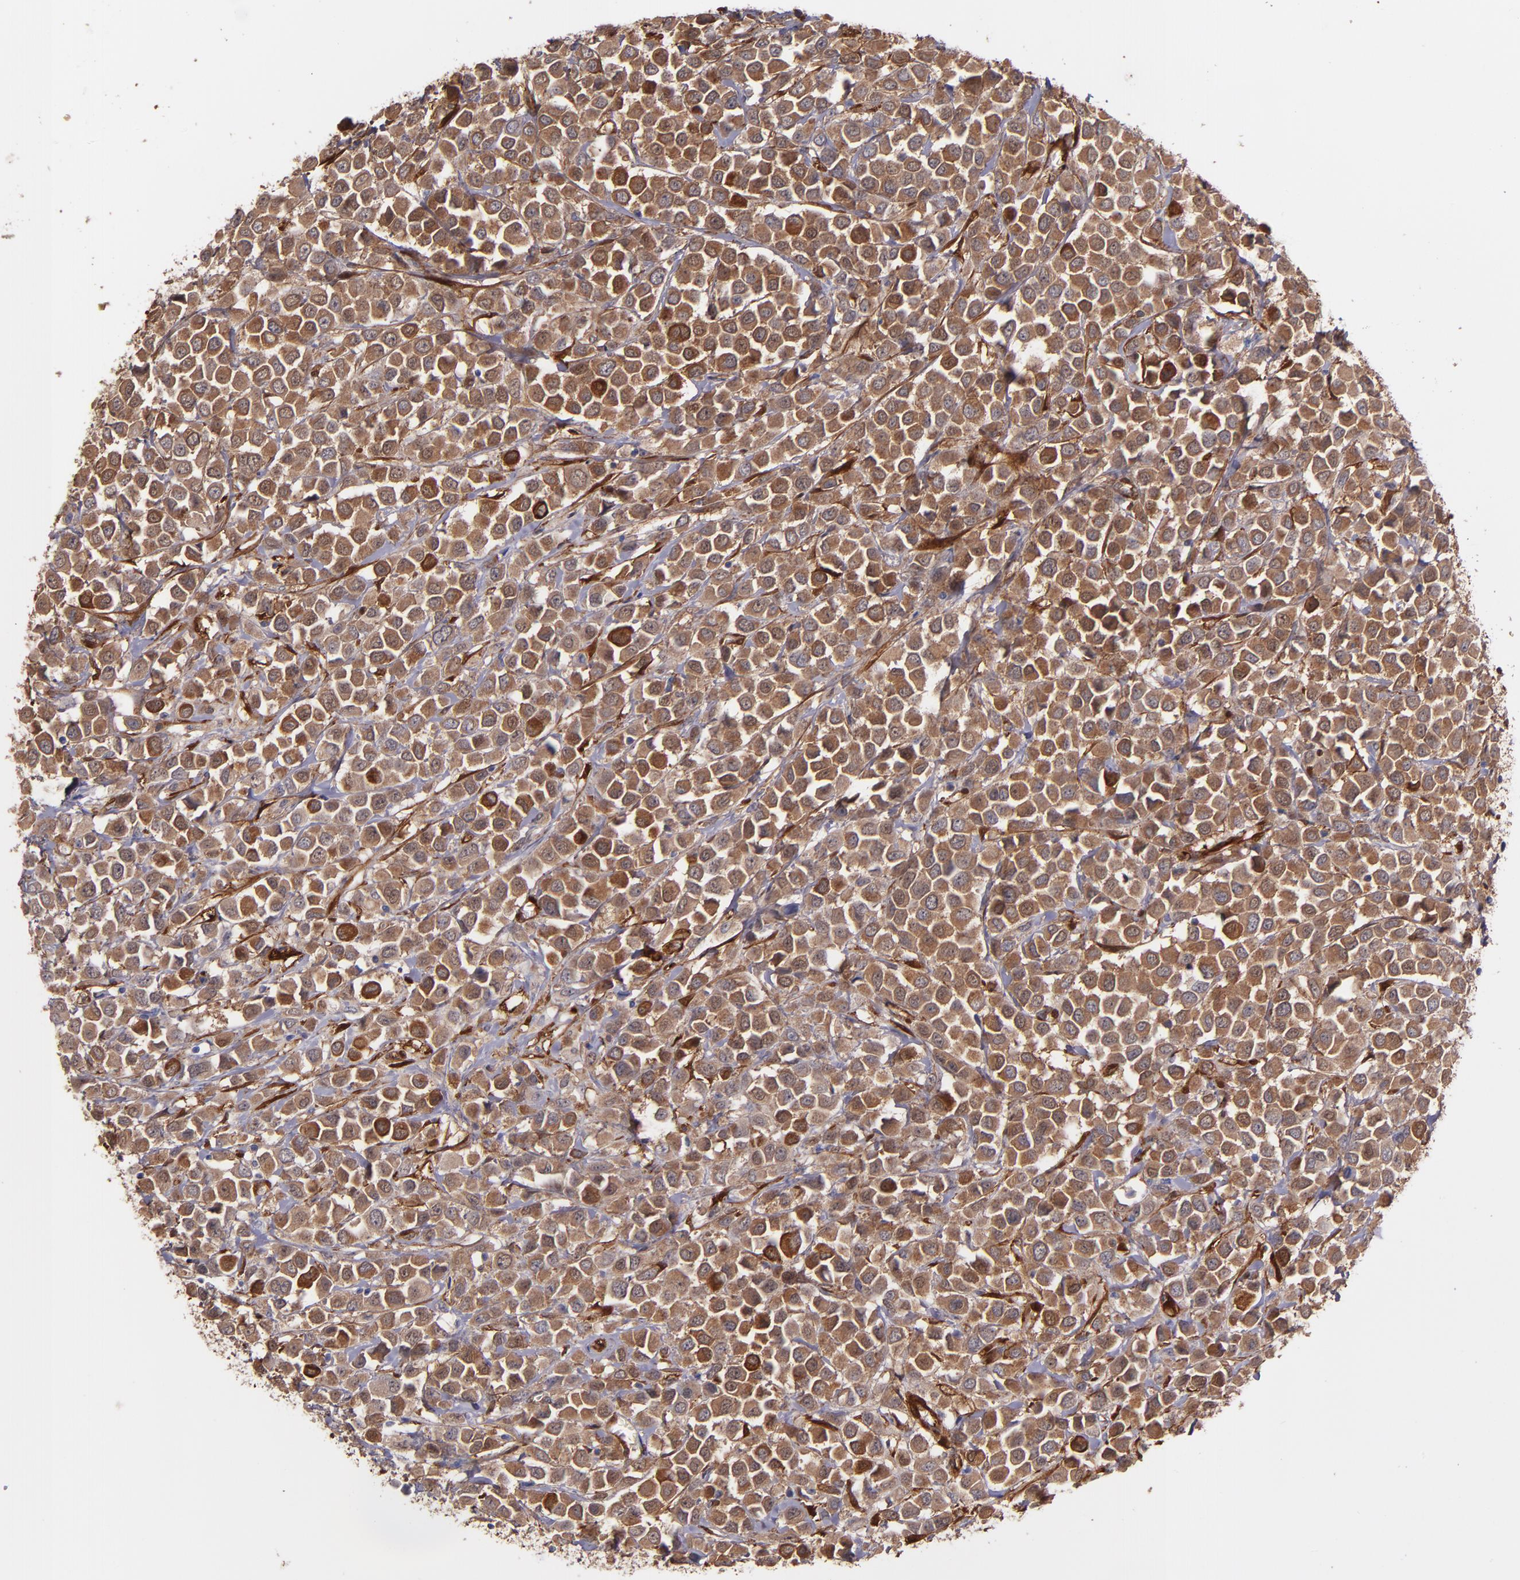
{"staining": {"intensity": "moderate", "quantity": ">75%", "location": "cytoplasmic/membranous"}, "tissue": "breast cancer", "cell_type": "Tumor cells", "image_type": "cancer", "snomed": [{"axis": "morphology", "description": "Duct carcinoma"}, {"axis": "topography", "description": "Breast"}], "caption": "Breast cancer (infiltrating ductal carcinoma) stained with IHC displays moderate cytoplasmic/membranous staining in about >75% of tumor cells.", "gene": "VCL", "patient": {"sex": "female", "age": 61}}